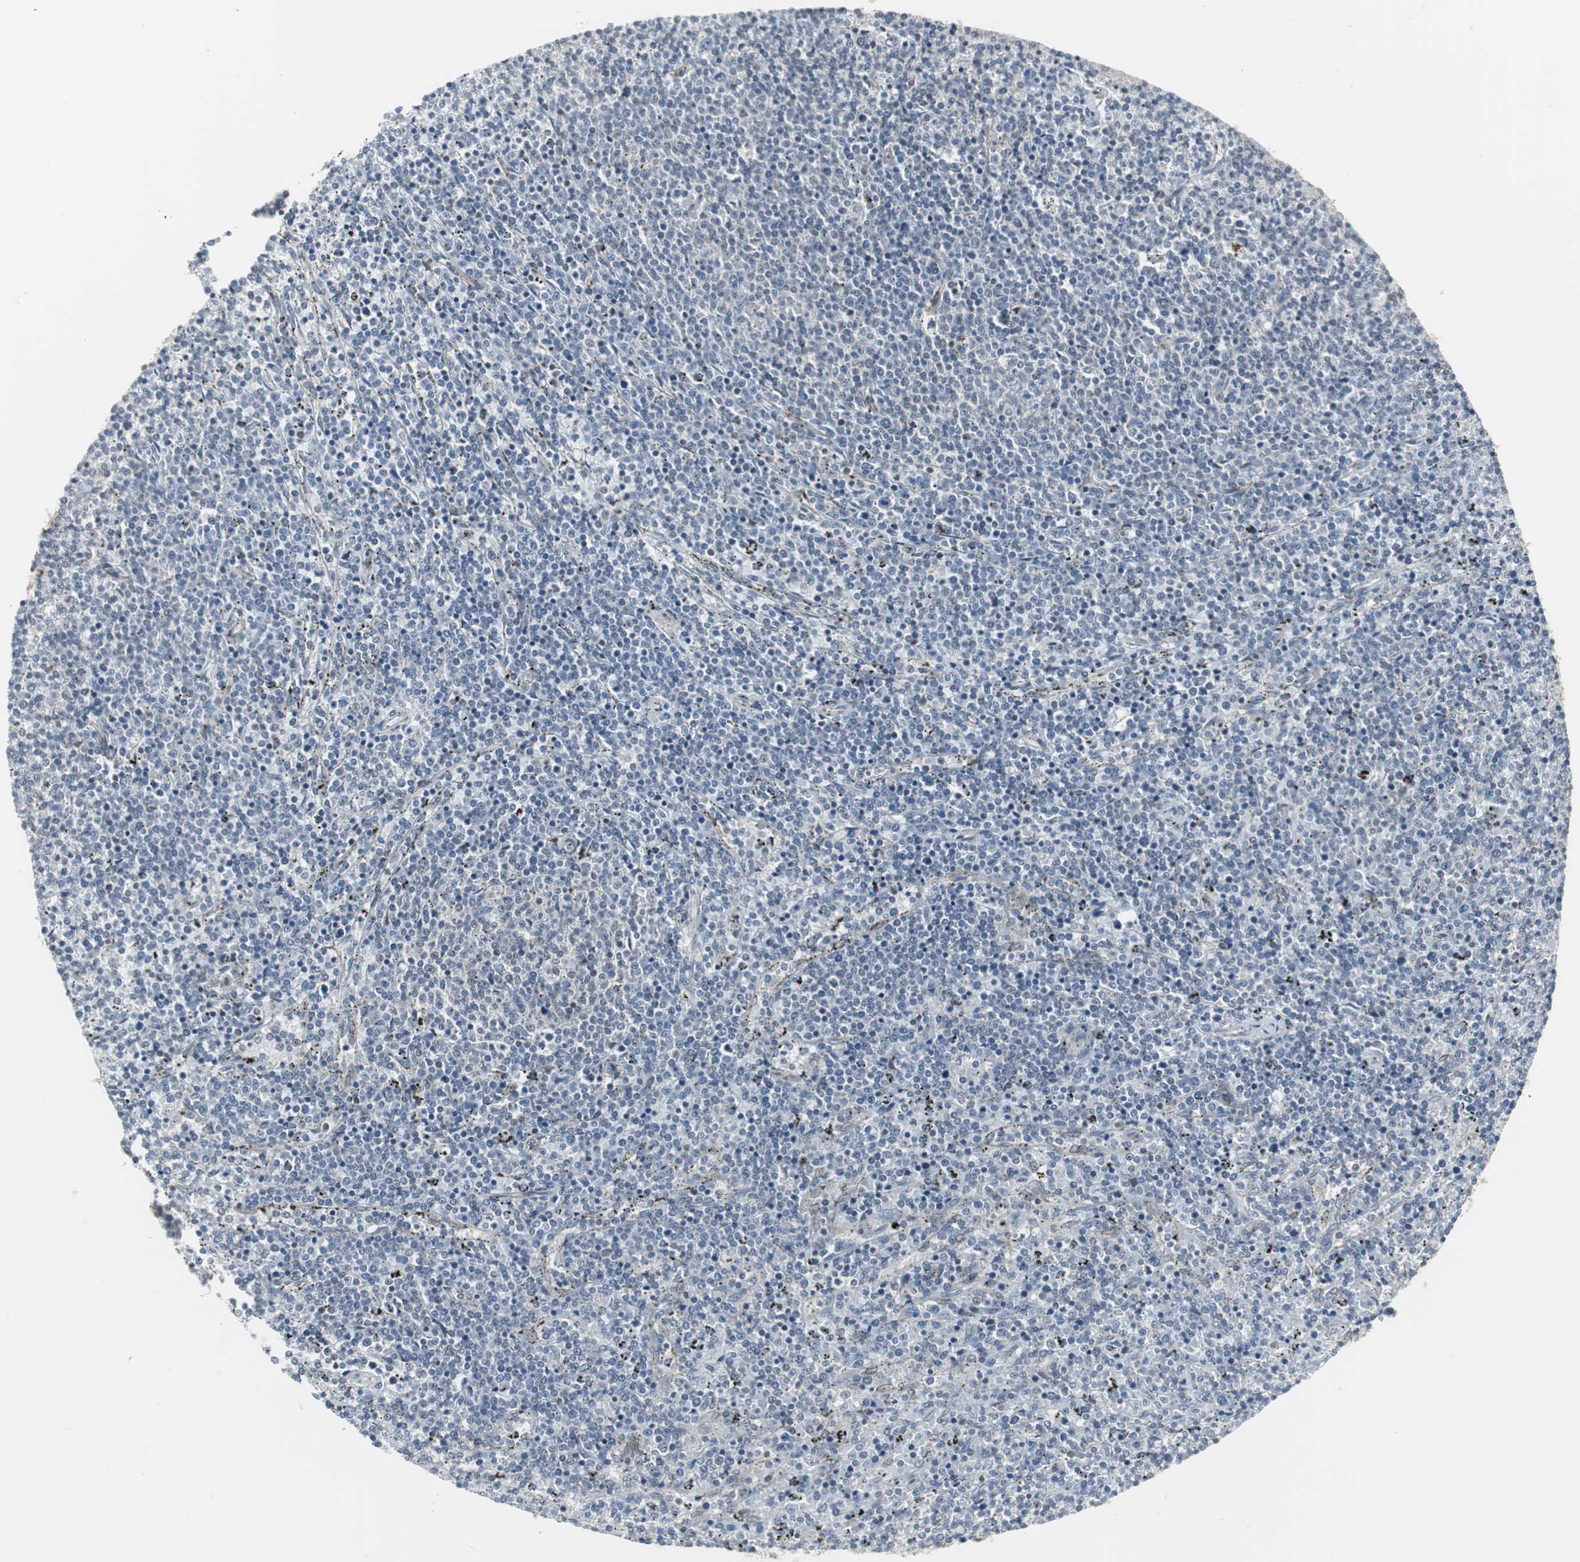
{"staining": {"intensity": "negative", "quantity": "none", "location": "none"}, "tissue": "lymphoma", "cell_type": "Tumor cells", "image_type": "cancer", "snomed": [{"axis": "morphology", "description": "Malignant lymphoma, non-Hodgkin's type, Low grade"}, {"axis": "topography", "description": "Spleen"}], "caption": "Immunohistochemical staining of human low-grade malignant lymphoma, non-Hodgkin's type shows no significant expression in tumor cells.", "gene": "SCYL3", "patient": {"sex": "female", "age": 50}}